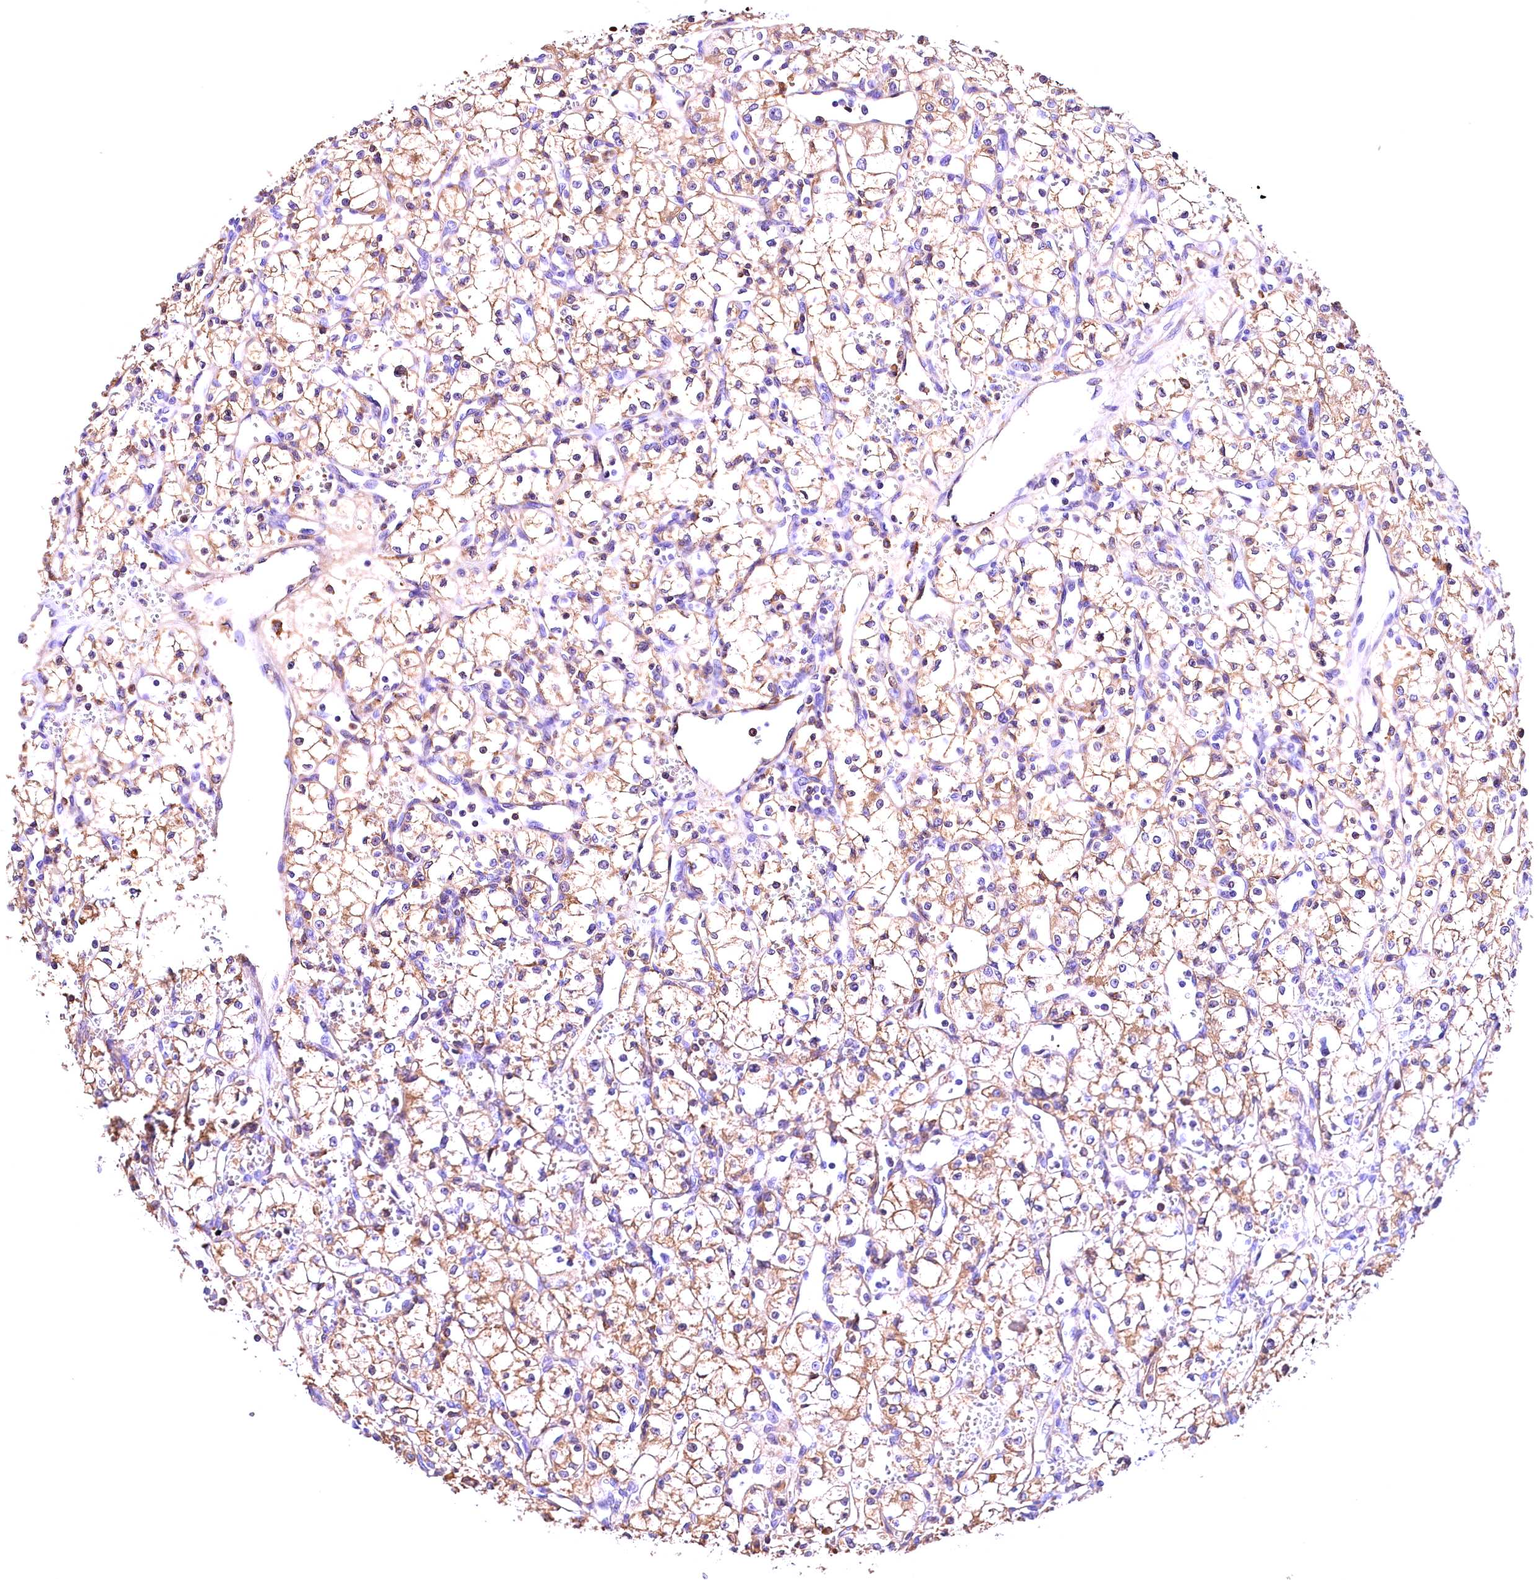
{"staining": {"intensity": "weak", "quantity": "25%-75%", "location": "cytoplasmic/membranous"}, "tissue": "renal cancer", "cell_type": "Tumor cells", "image_type": "cancer", "snomed": [{"axis": "morphology", "description": "Adenocarcinoma, NOS"}, {"axis": "topography", "description": "Kidney"}], "caption": "The histopathology image exhibits staining of renal cancer (adenocarcinoma), revealing weak cytoplasmic/membranous protein expression (brown color) within tumor cells. (brown staining indicates protein expression, while blue staining denotes nuclei).", "gene": "ARMC6", "patient": {"sex": "male", "age": 59}}